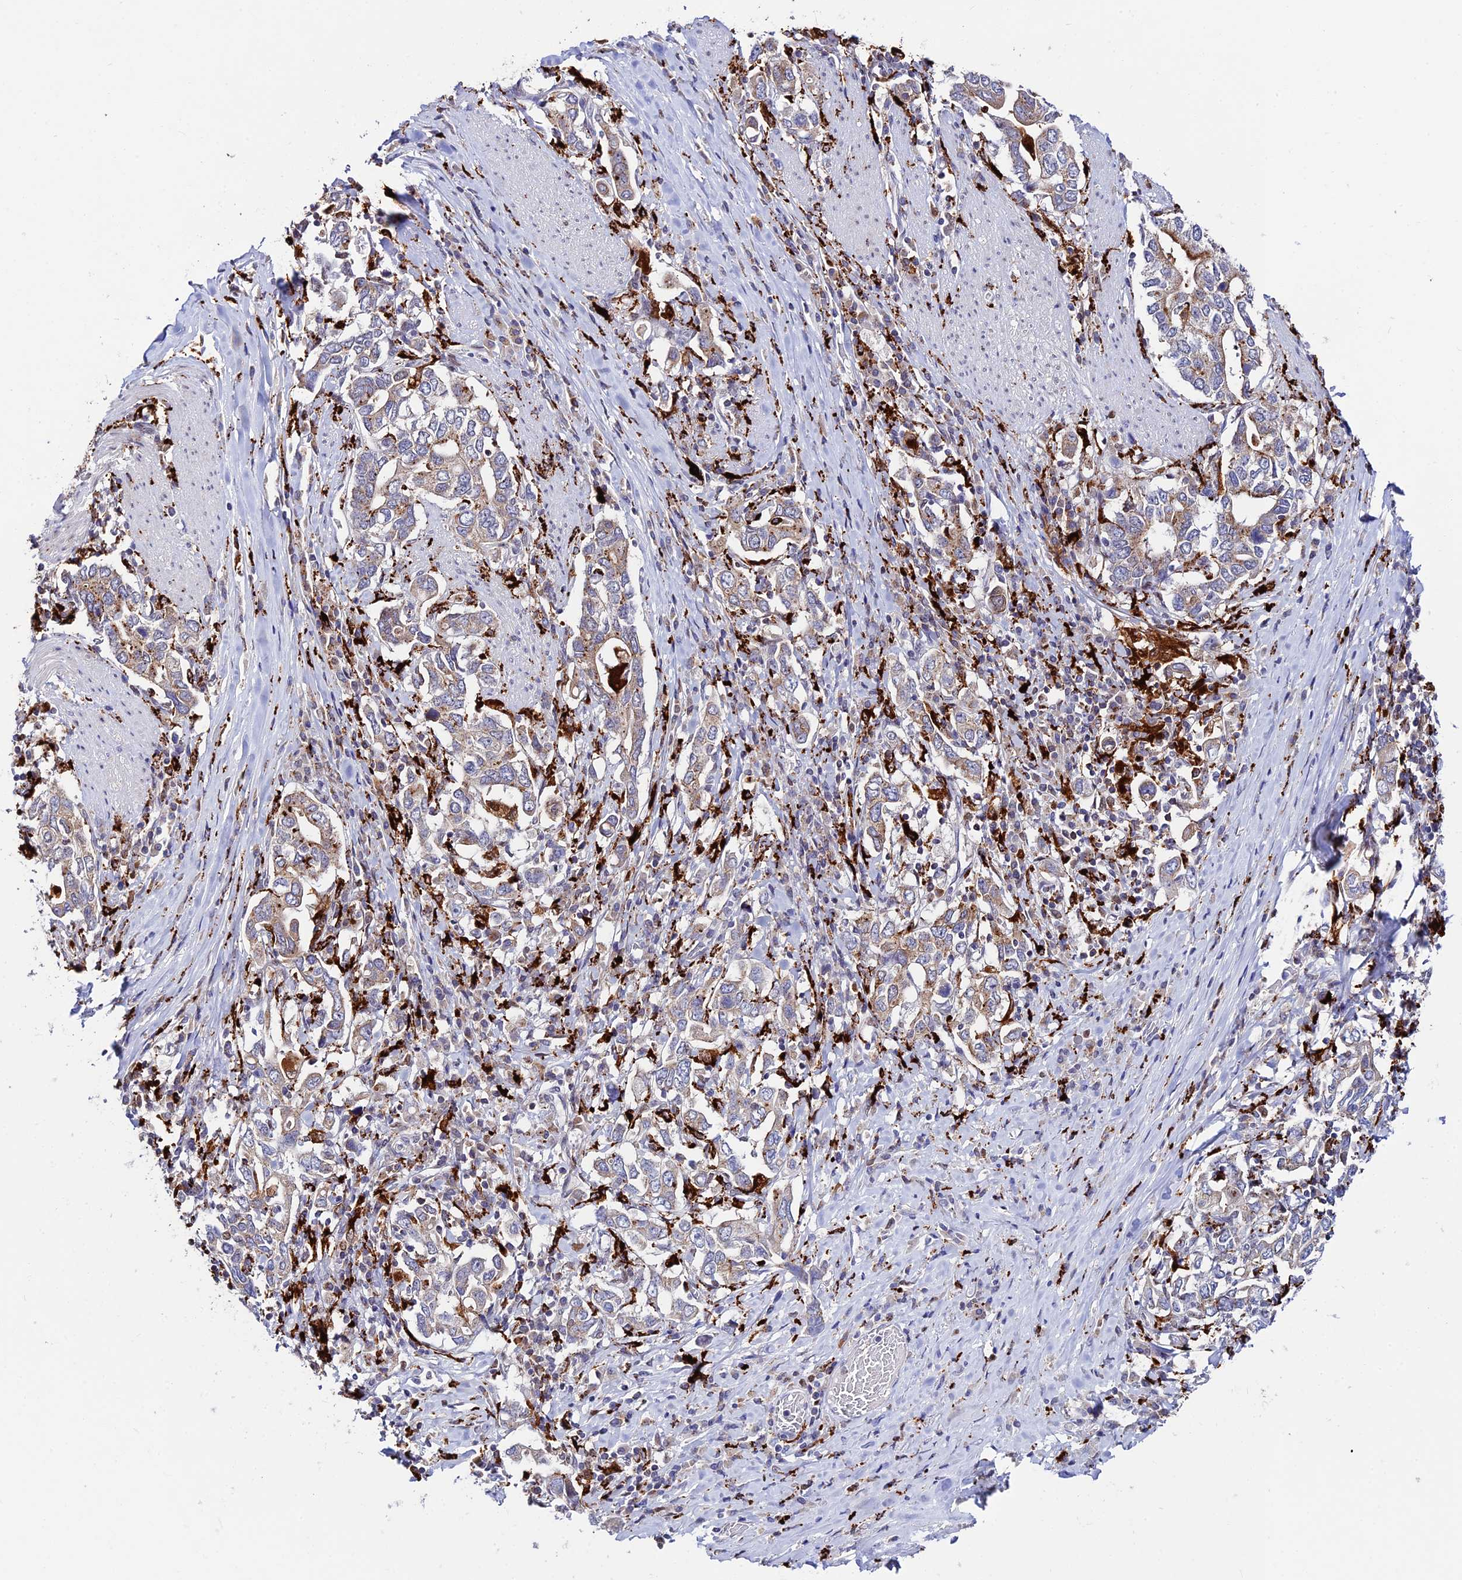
{"staining": {"intensity": "weak", "quantity": "25%-75%", "location": "cytoplasmic/membranous"}, "tissue": "stomach cancer", "cell_type": "Tumor cells", "image_type": "cancer", "snomed": [{"axis": "morphology", "description": "Adenocarcinoma, NOS"}, {"axis": "topography", "description": "Stomach, upper"}, {"axis": "topography", "description": "Stomach"}], "caption": "Stomach adenocarcinoma stained with a brown dye shows weak cytoplasmic/membranous positive positivity in about 25%-75% of tumor cells.", "gene": "HIC1", "patient": {"sex": "male", "age": 62}}